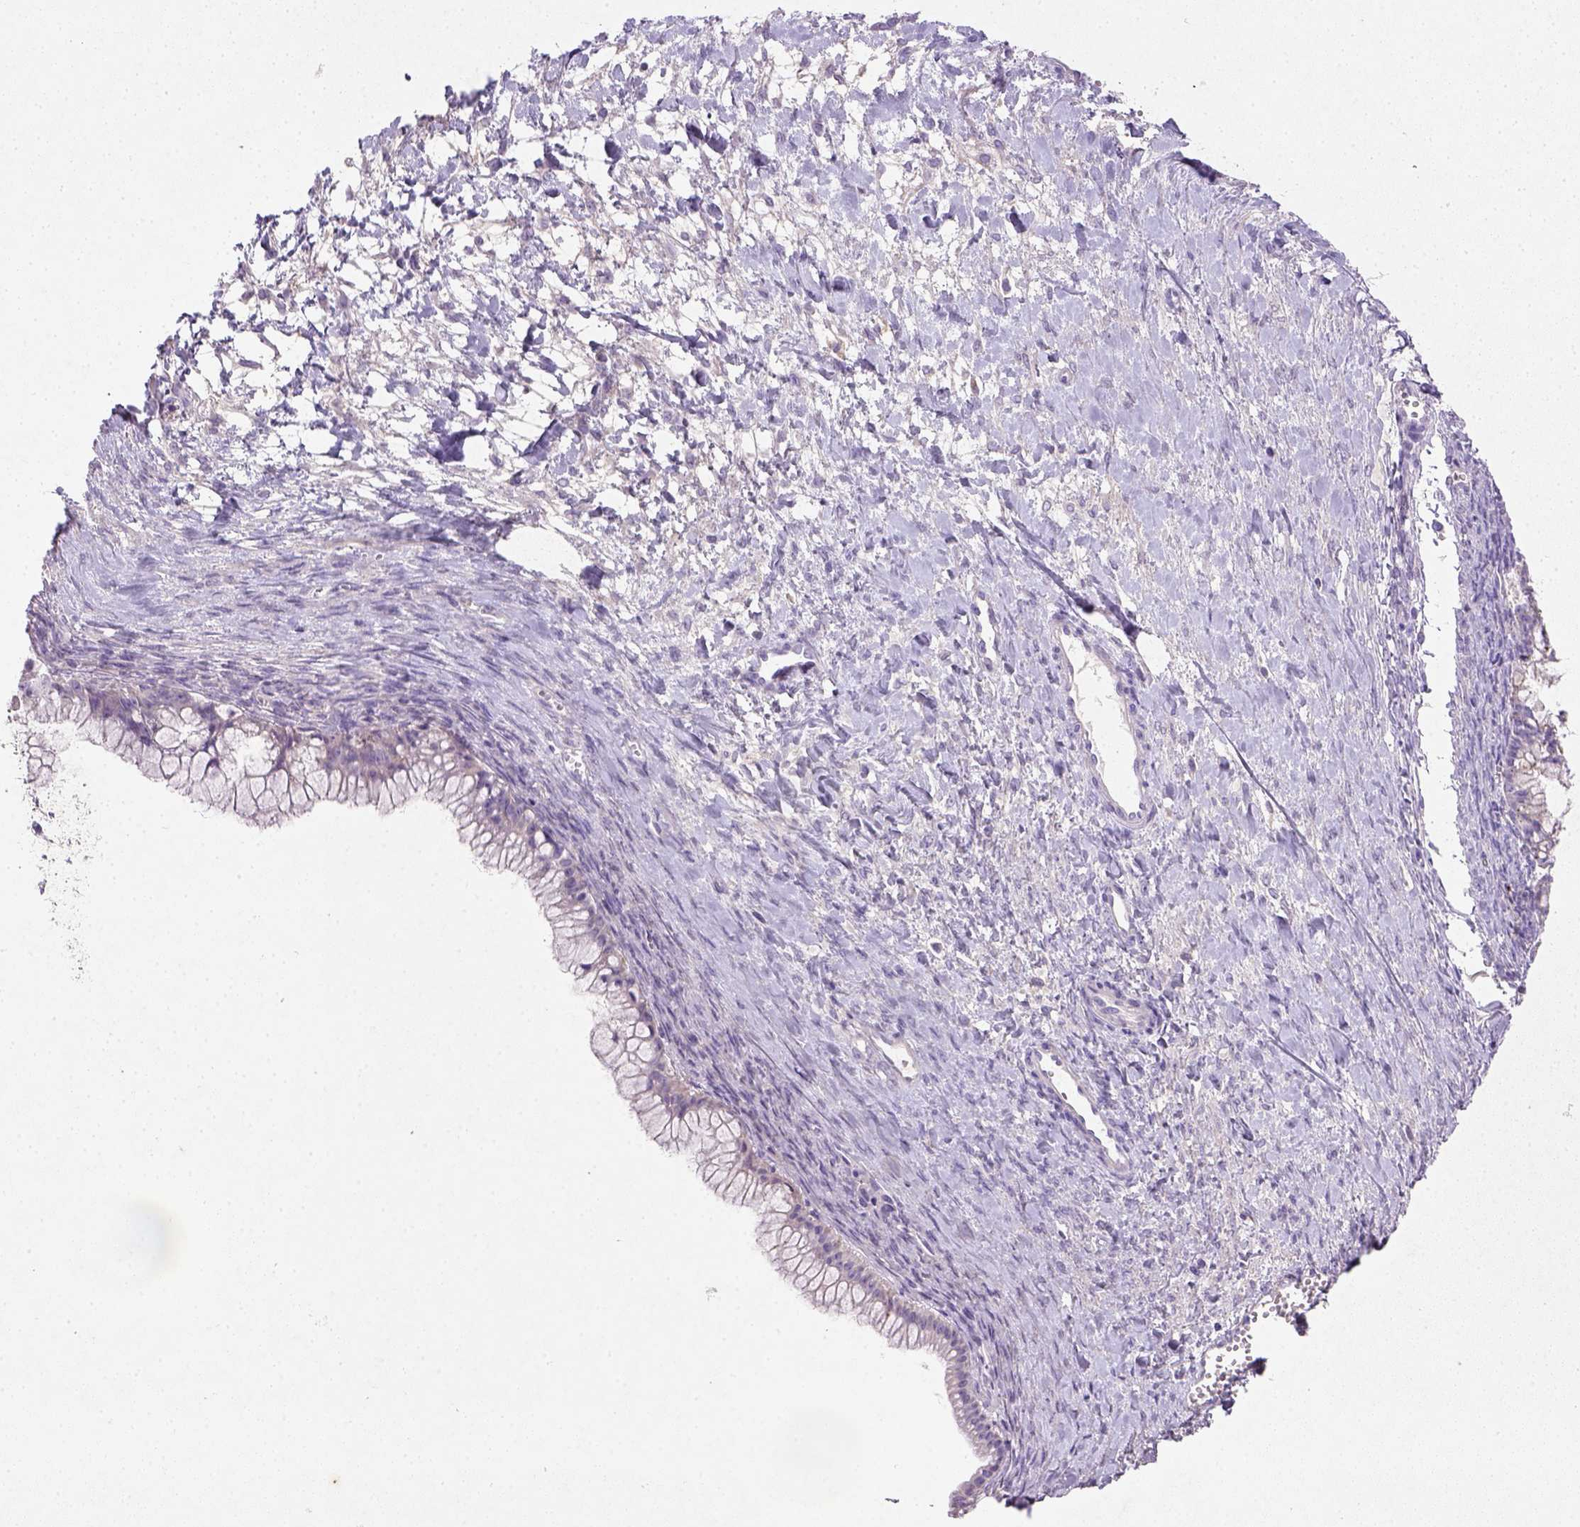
{"staining": {"intensity": "negative", "quantity": "none", "location": "none"}, "tissue": "ovarian cancer", "cell_type": "Tumor cells", "image_type": "cancer", "snomed": [{"axis": "morphology", "description": "Cystadenocarcinoma, mucinous, NOS"}, {"axis": "topography", "description": "Ovary"}], "caption": "Immunohistochemical staining of human ovarian mucinous cystadenocarcinoma demonstrates no significant staining in tumor cells.", "gene": "NUDT2", "patient": {"sex": "female", "age": 41}}